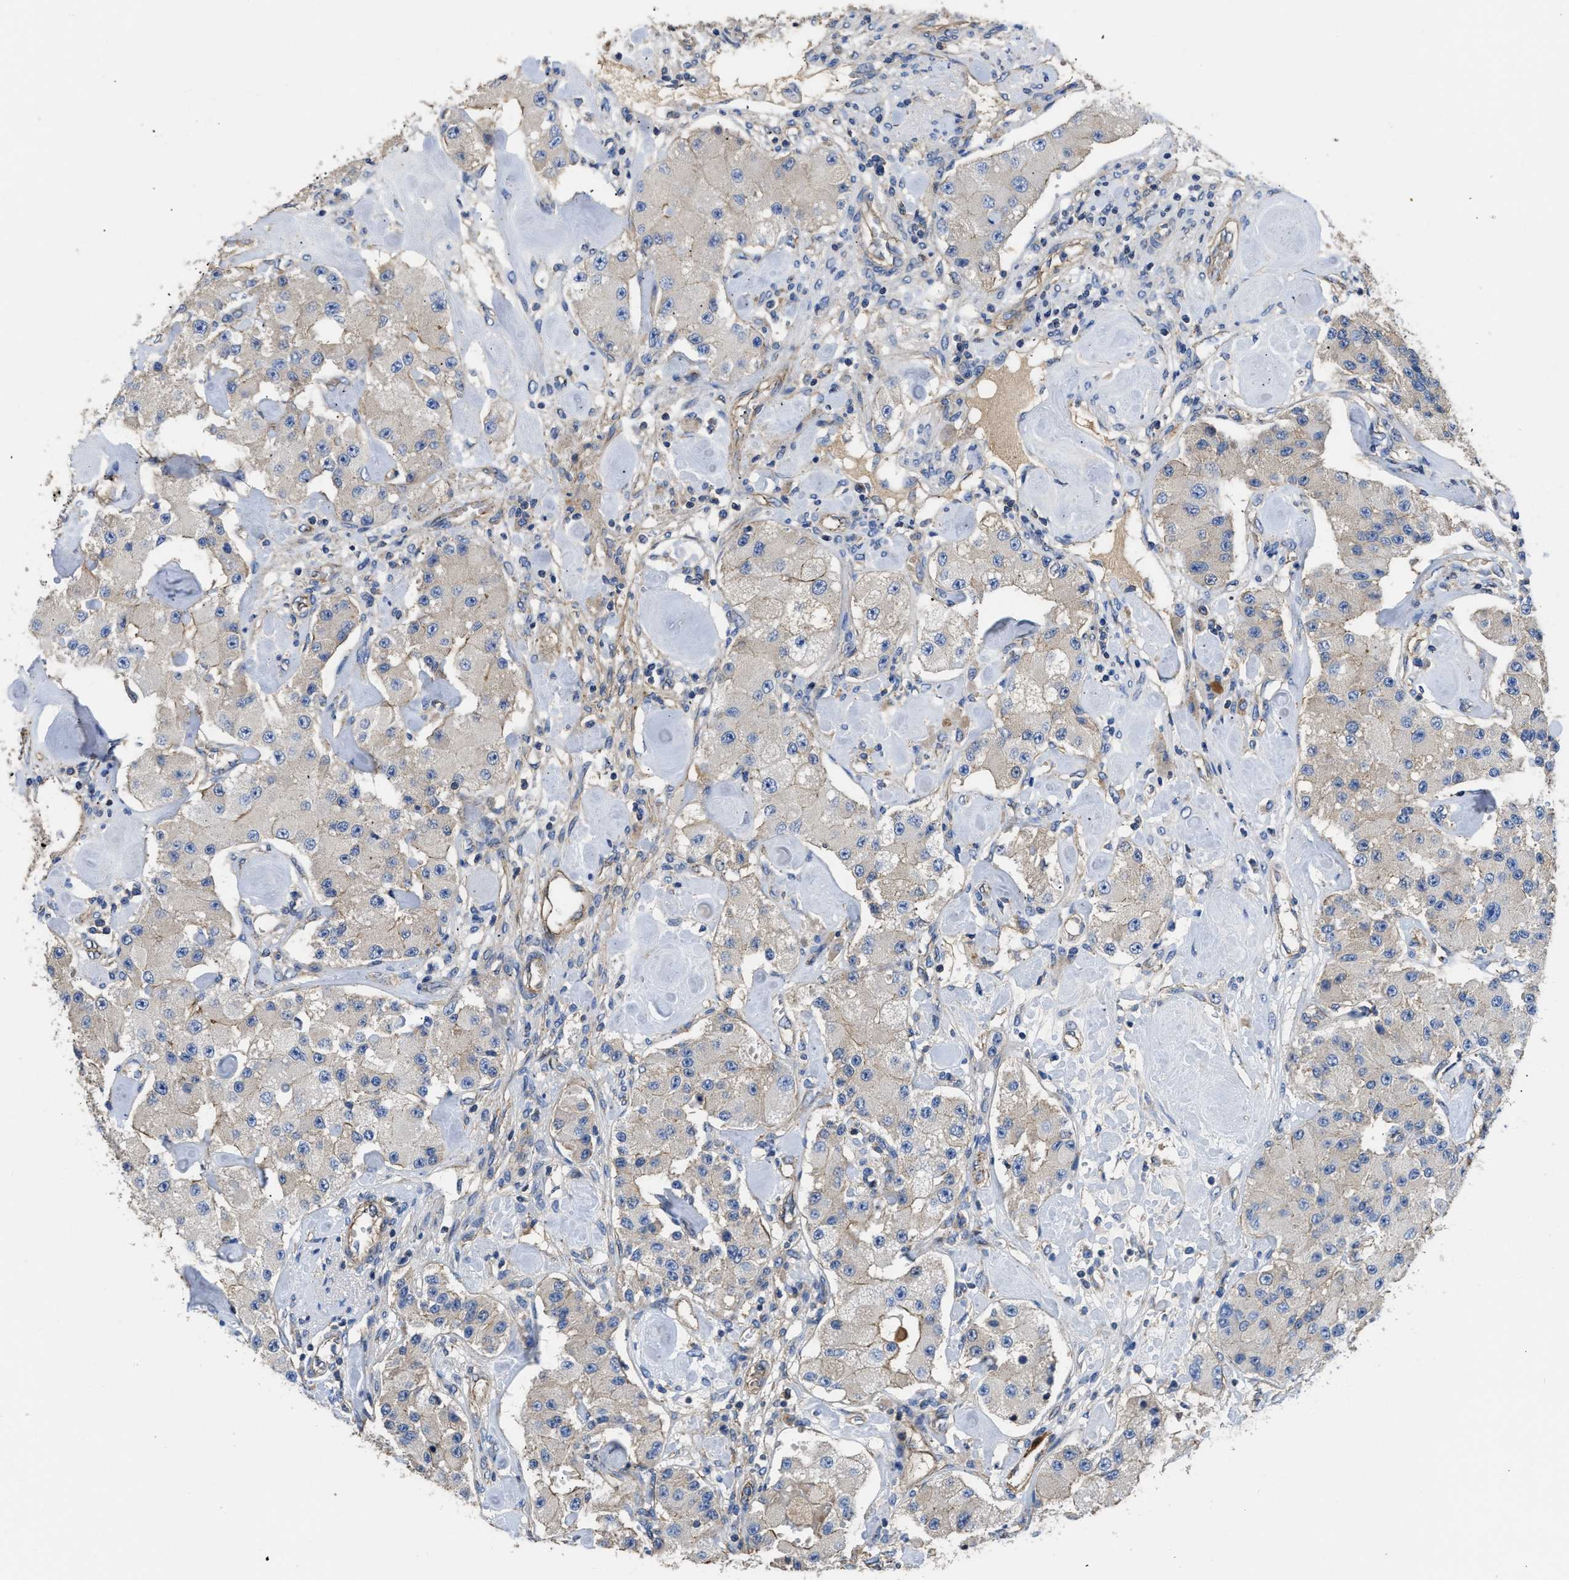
{"staining": {"intensity": "negative", "quantity": "none", "location": "none"}, "tissue": "carcinoid", "cell_type": "Tumor cells", "image_type": "cancer", "snomed": [{"axis": "morphology", "description": "Carcinoid, malignant, NOS"}, {"axis": "topography", "description": "Pancreas"}], "caption": "Immunohistochemical staining of malignant carcinoid displays no significant staining in tumor cells. Brightfield microscopy of immunohistochemistry stained with DAB (3,3'-diaminobenzidine) (brown) and hematoxylin (blue), captured at high magnification.", "gene": "USP4", "patient": {"sex": "male", "age": 41}}